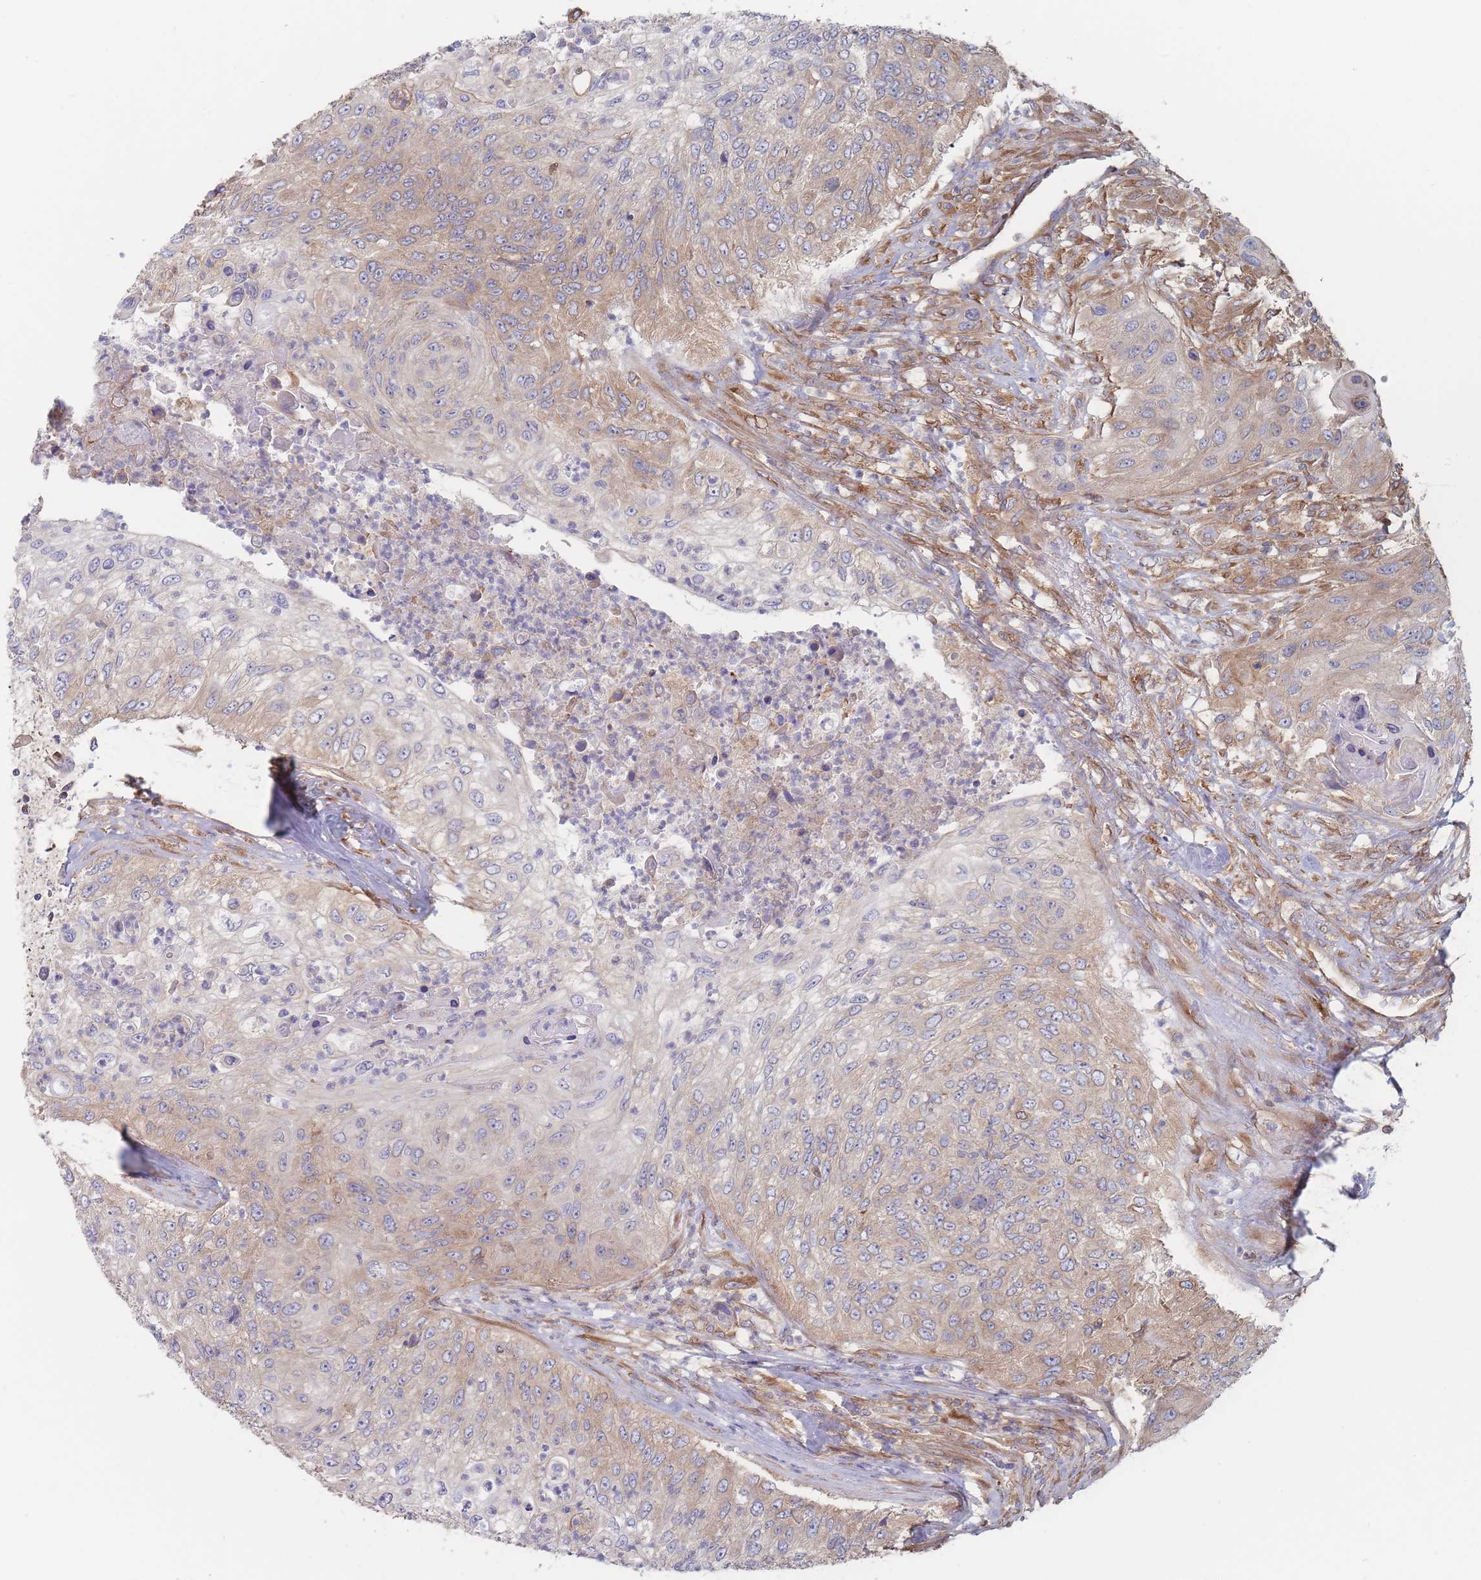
{"staining": {"intensity": "weak", "quantity": "25%-75%", "location": "cytoplasmic/membranous"}, "tissue": "urothelial cancer", "cell_type": "Tumor cells", "image_type": "cancer", "snomed": [{"axis": "morphology", "description": "Urothelial carcinoma, High grade"}, {"axis": "topography", "description": "Urinary bladder"}], "caption": "Brown immunohistochemical staining in human urothelial cancer displays weak cytoplasmic/membranous staining in approximately 25%-75% of tumor cells. The staining is performed using DAB (3,3'-diaminobenzidine) brown chromogen to label protein expression. The nuclei are counter-stained blue using hematoxylin.", "gene": "KDSR", "patient": {"sex": "female", "age": 60}}